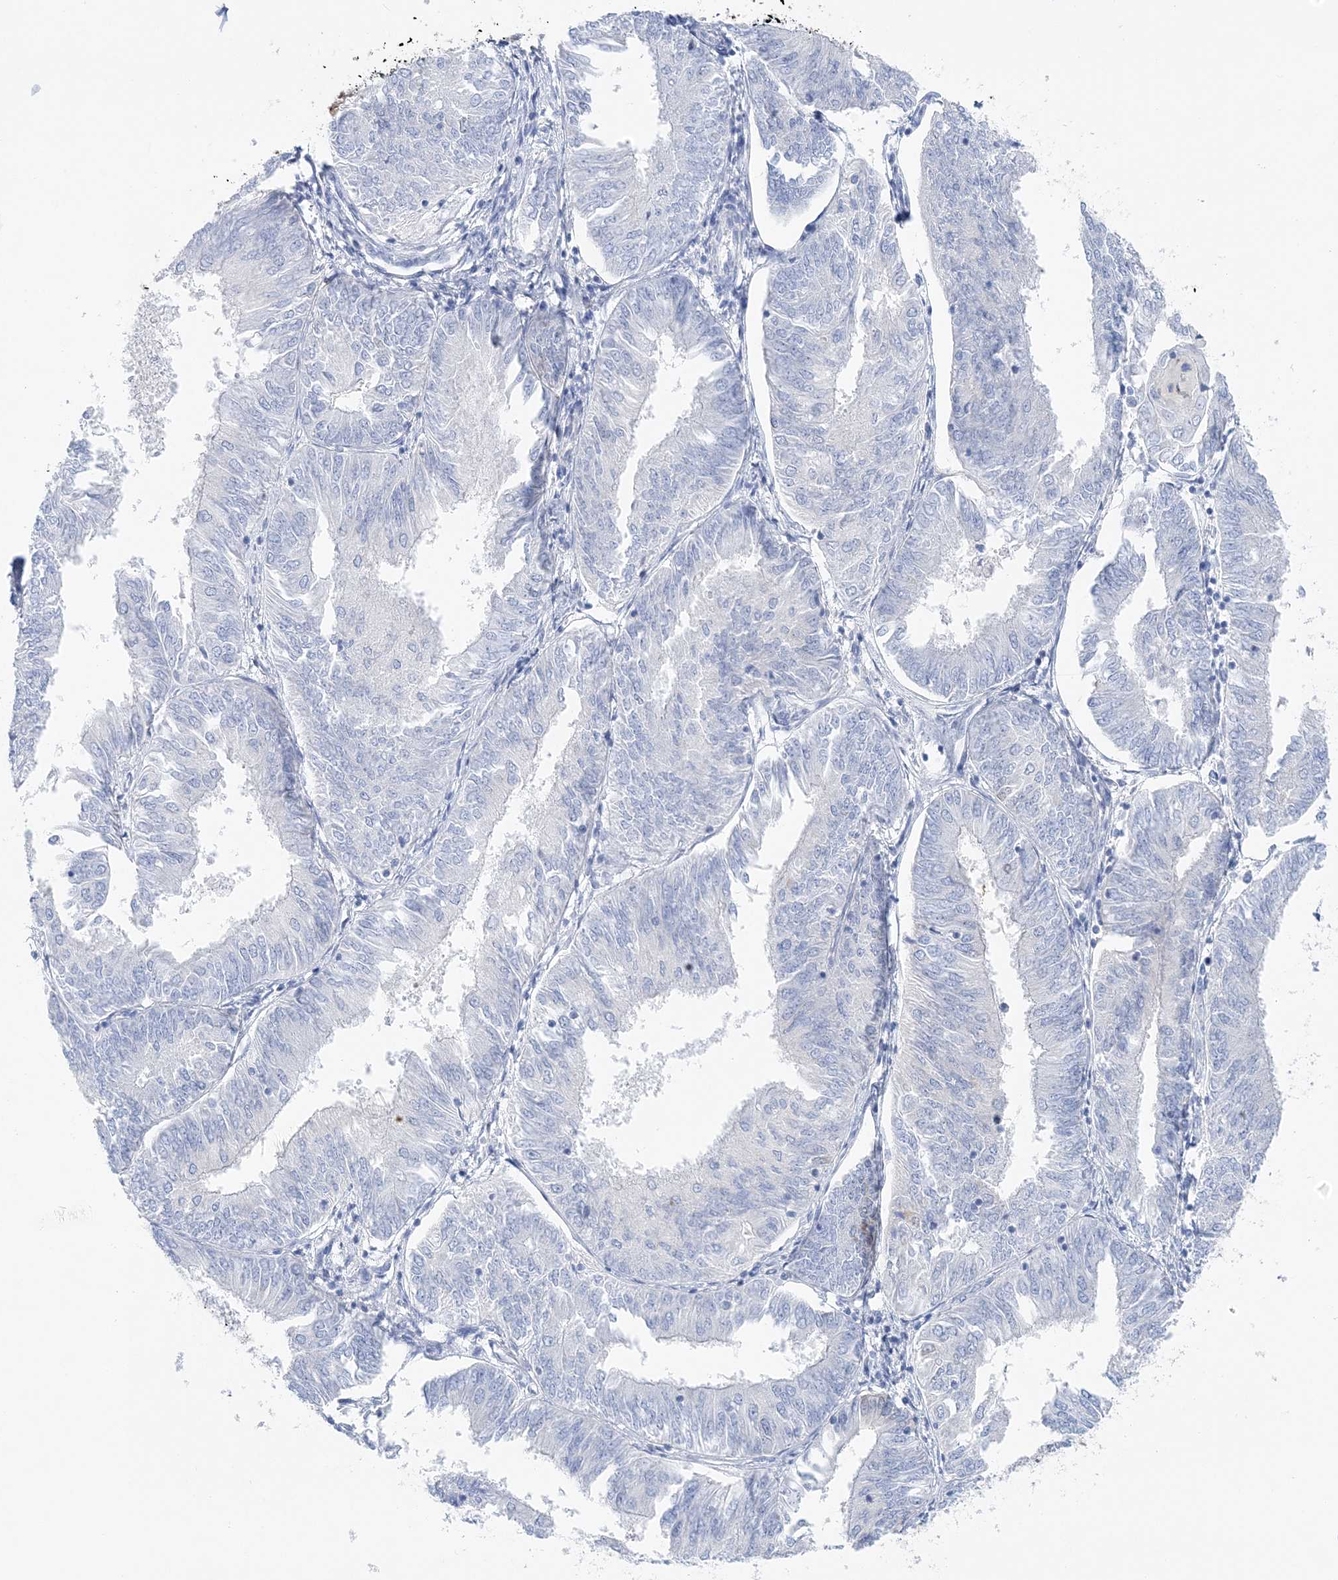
{"staining": {"intensity": "negative", "quantity": "none", "location": "none"}, "tissue": "endometrial cancer", "cell_type": "Tumor cells", "image_type": "cancer", "snomed": [{"axis": "morphology", "description": "Adenocarcinoma, NOS"}, {"axis": "topography", "description": "Endometrium"}], "caption": "Tumor cells show no significant positivity in endometrial adenocarcinoma.", "gene": "HMGCS1", "patient": {"sex": "female", "age": 58}}